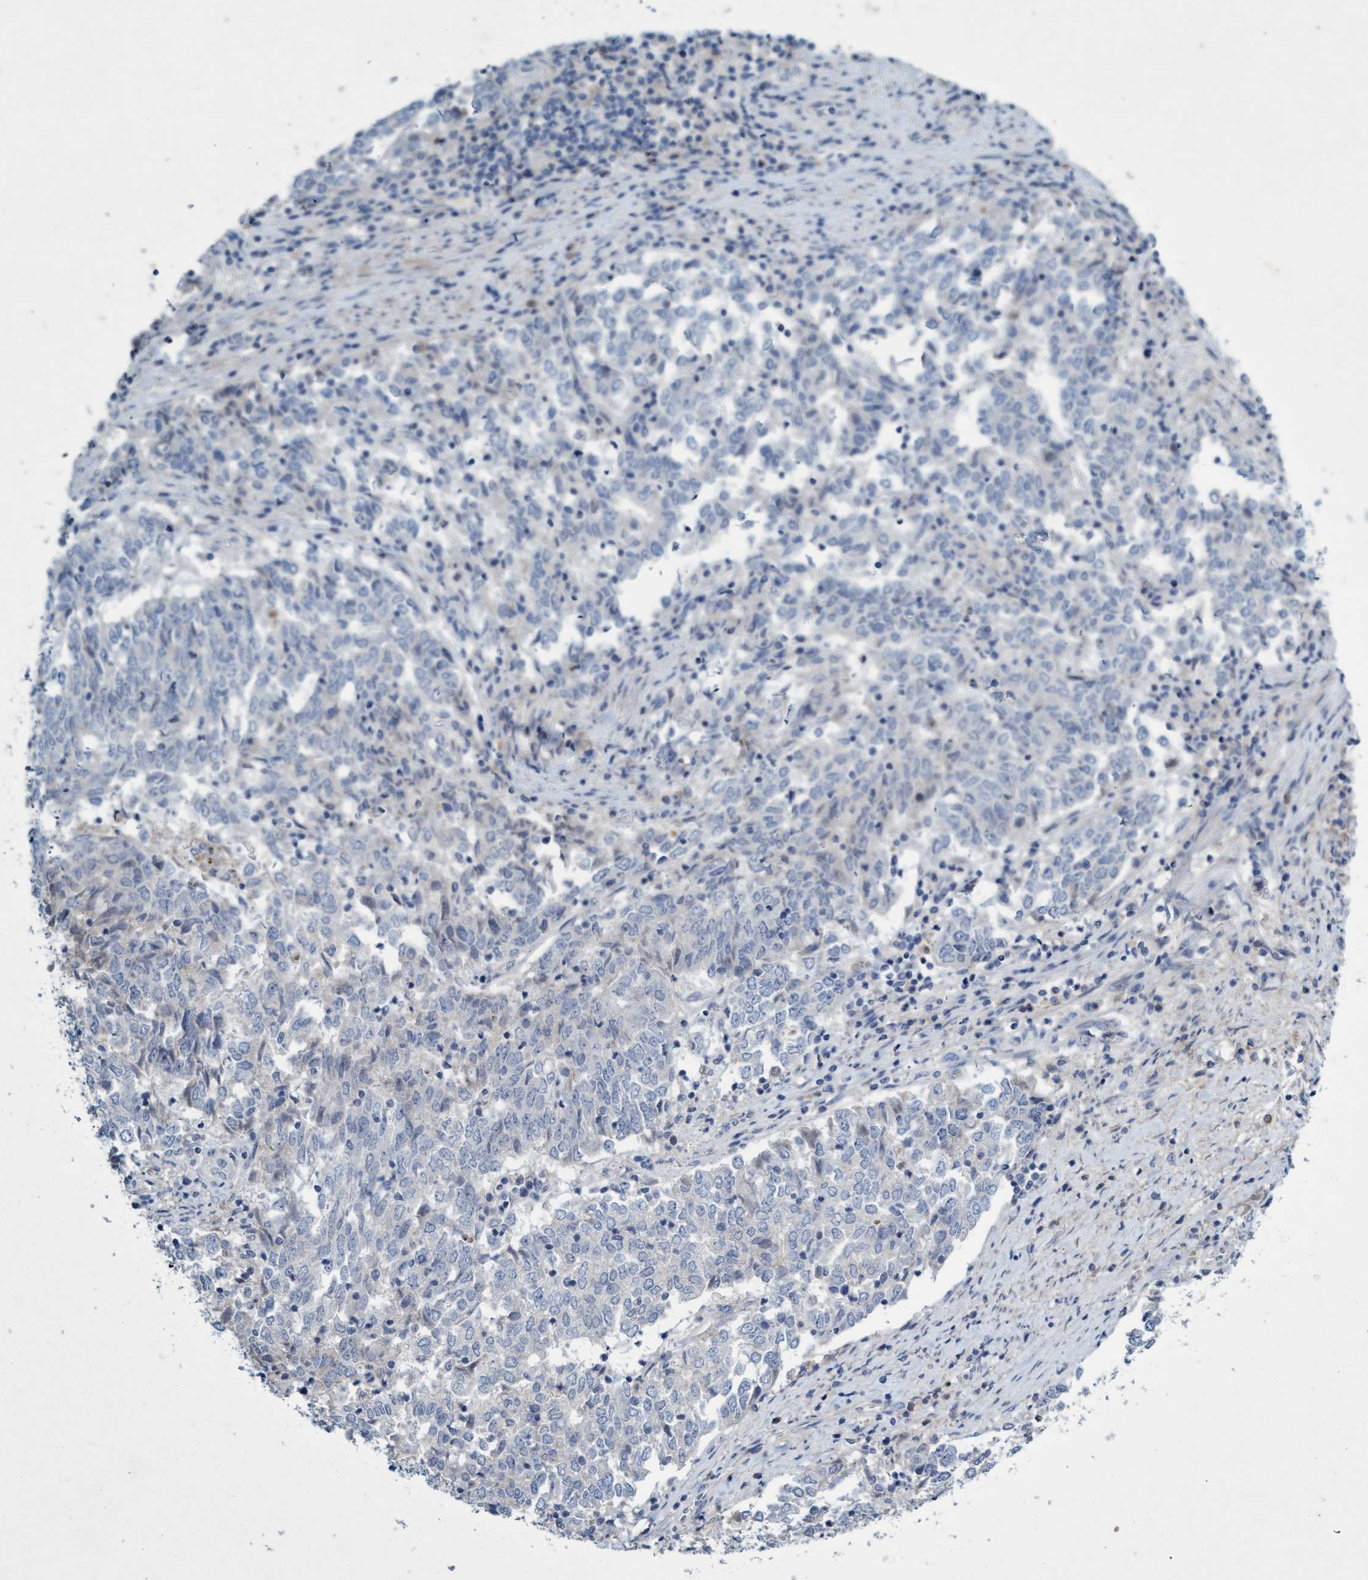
{"staining": {"intensity": "negative", "quantity": "none", "location": "none"}, "tissue": "endometrial cancer", "cell_type": "Tumor cells", "image_type": "cancer", "snomed": [{"axis": "morphology", "description": "Adenocarcinoma, NOS"}, {"axis": "topography", "description": "Endometrium"}], "caption": "Tumor cells show no significant expression in endometrial adenocarcinoma.", "gene": "RNF208", "patient": {"sex": "female", "age": 80}}